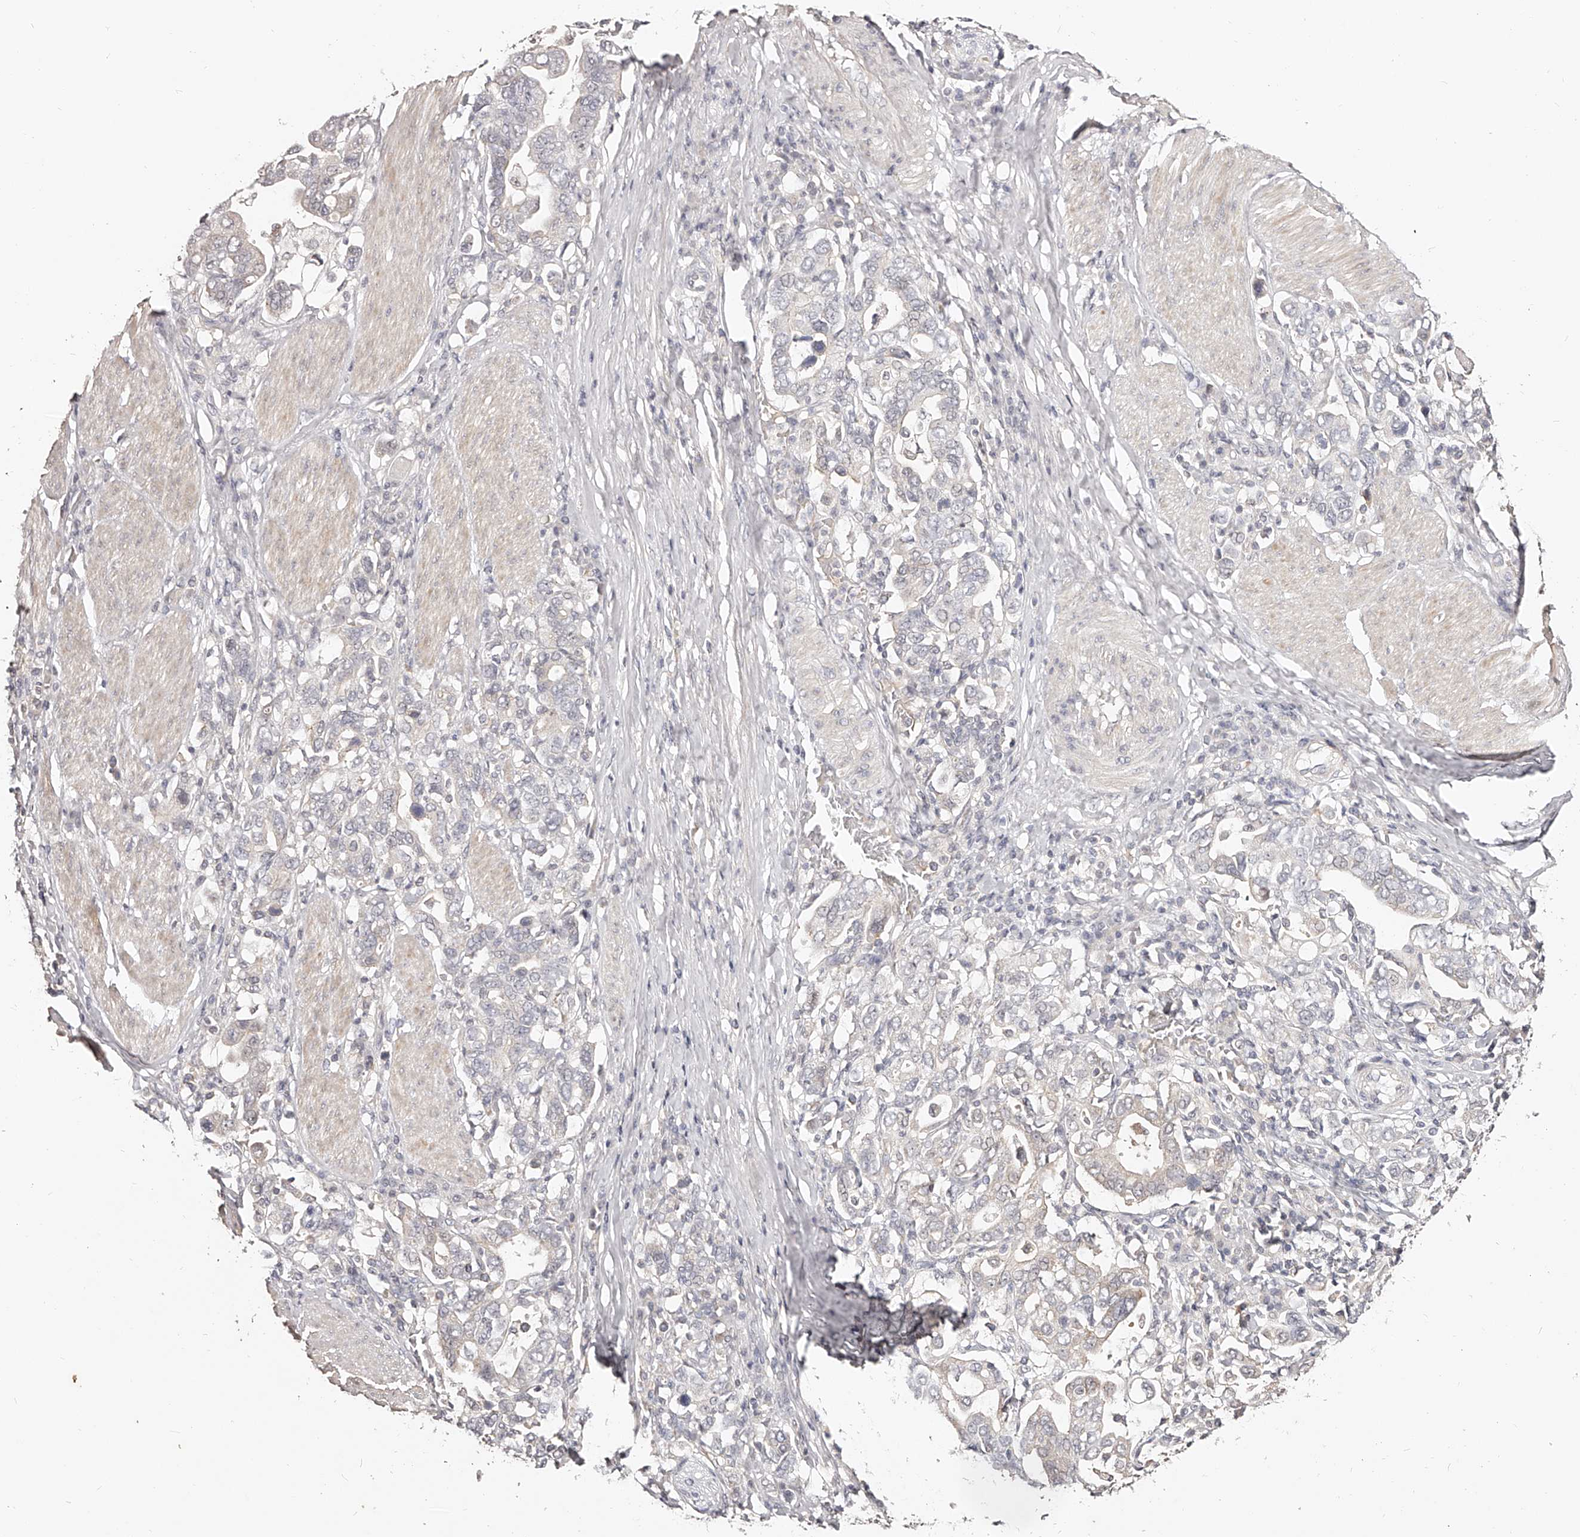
{"staining": {"intensity": "negative", "quantity": "none", "location": "none"}, "tissue": "stomach cancer", "cell_type": "Tumor cells", "image_type": "cancer", "snomed": [{"axis": "morphology", "description": "Adenocarcinoma, NOS"}, {"axis": "topography", "description": "Stomach, upper"}], "caption": "Immunohistochemistry histopathology image of neoplastic tissue: adenocarcinoma (stomach) stained with DAB demonstrates no significant protein expression in tumor cells. (Brightfield microscopy of DAB immunohistochemistry at high magnification).", "gene": "ZNF789", "patient": {"sex": "male", "age": 62}}